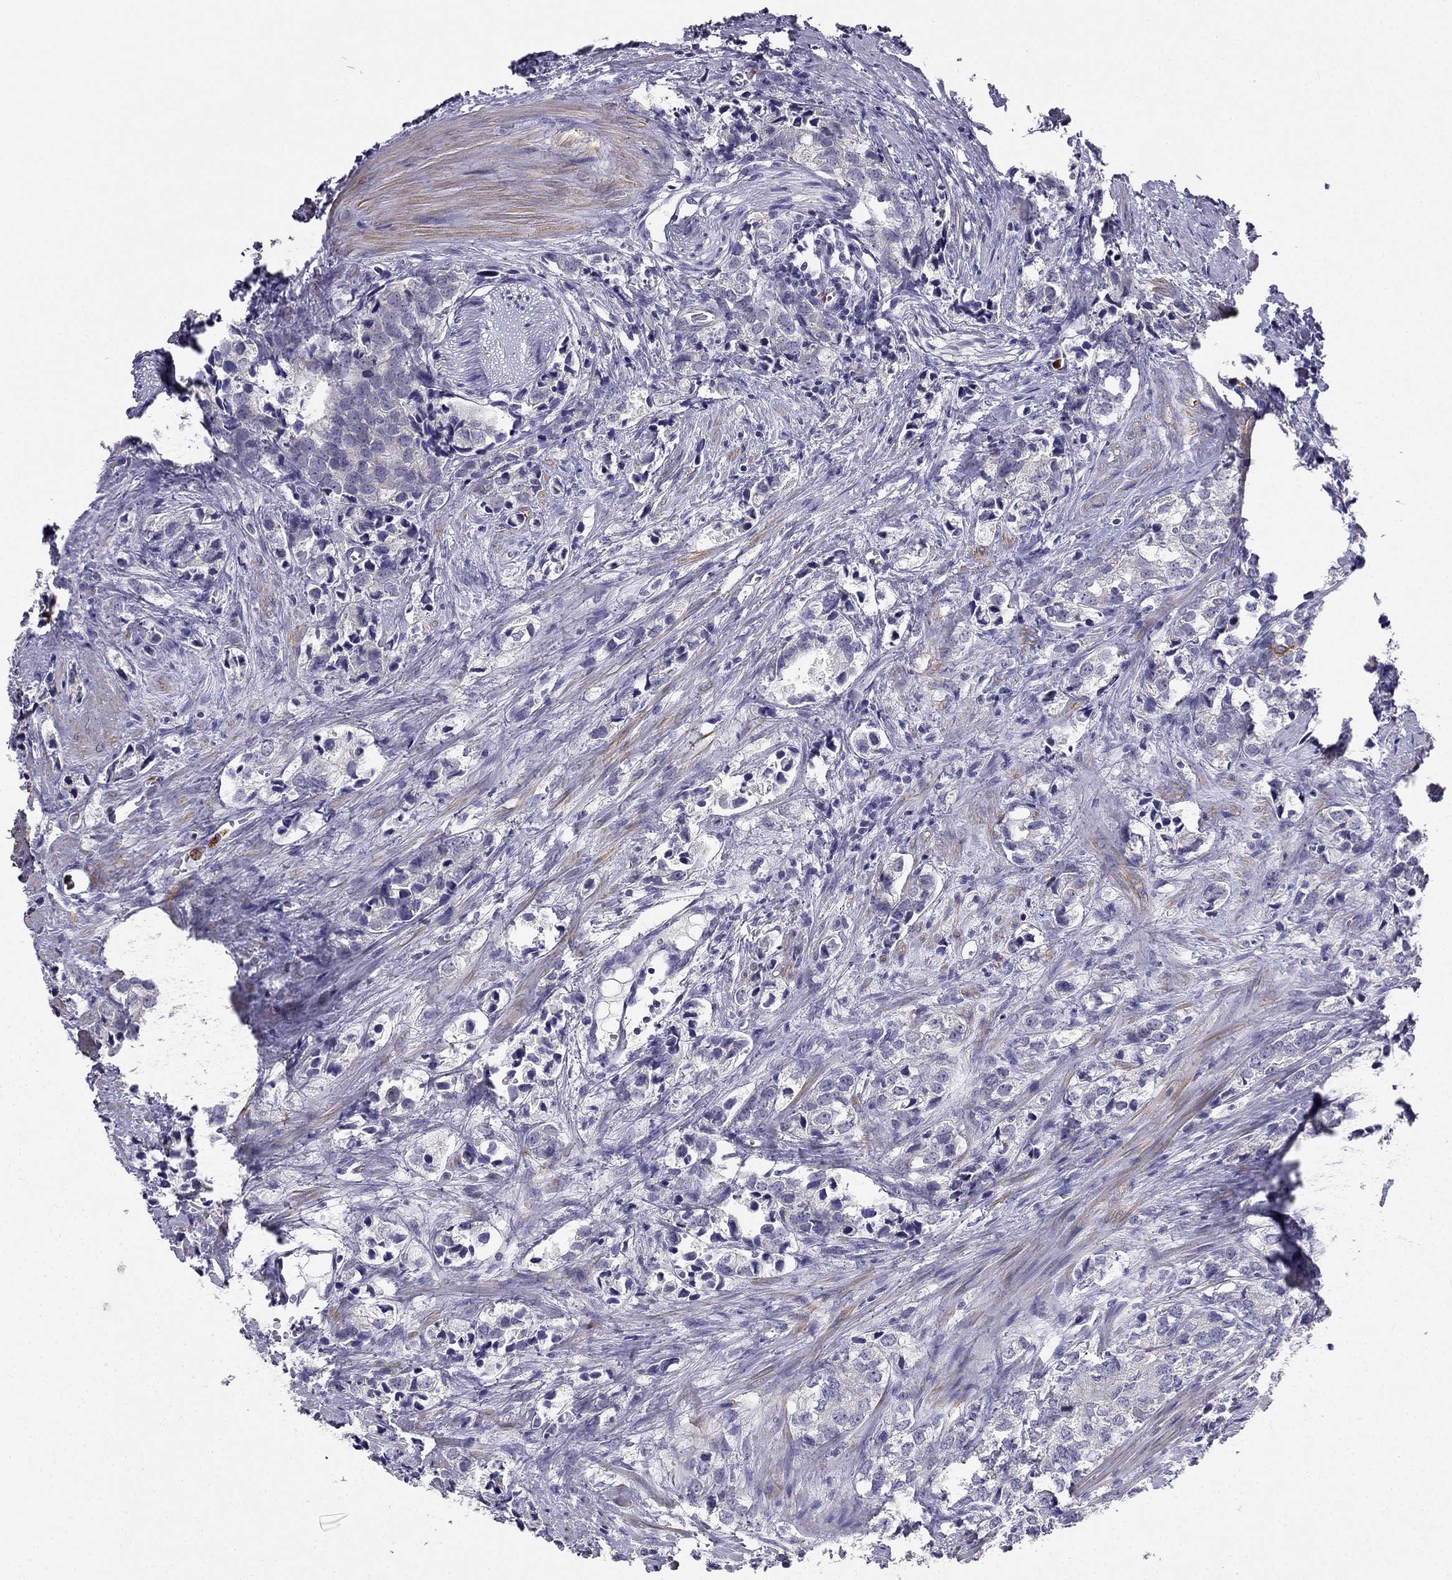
{"staining": {"intensity": "negative", "quantity": "none", "location": "none"}, "tissue": "prostate cancer", "cell_type": "Tumor cells", "image_type": "cancer", "snomed": [{"axis": "morphology", "description": "Adenocarcinoma, NOS"}, {"axis": "topography", "description": "Prostate and seminal vesicle, NOS"}], "caption": "Immunohistochemical staining of human prostate cancer (adenocarcinoma) displays no significant staining in tumor cells.", "gene": "C16orf89", "patient": {"sex": "male", "age": 63}}